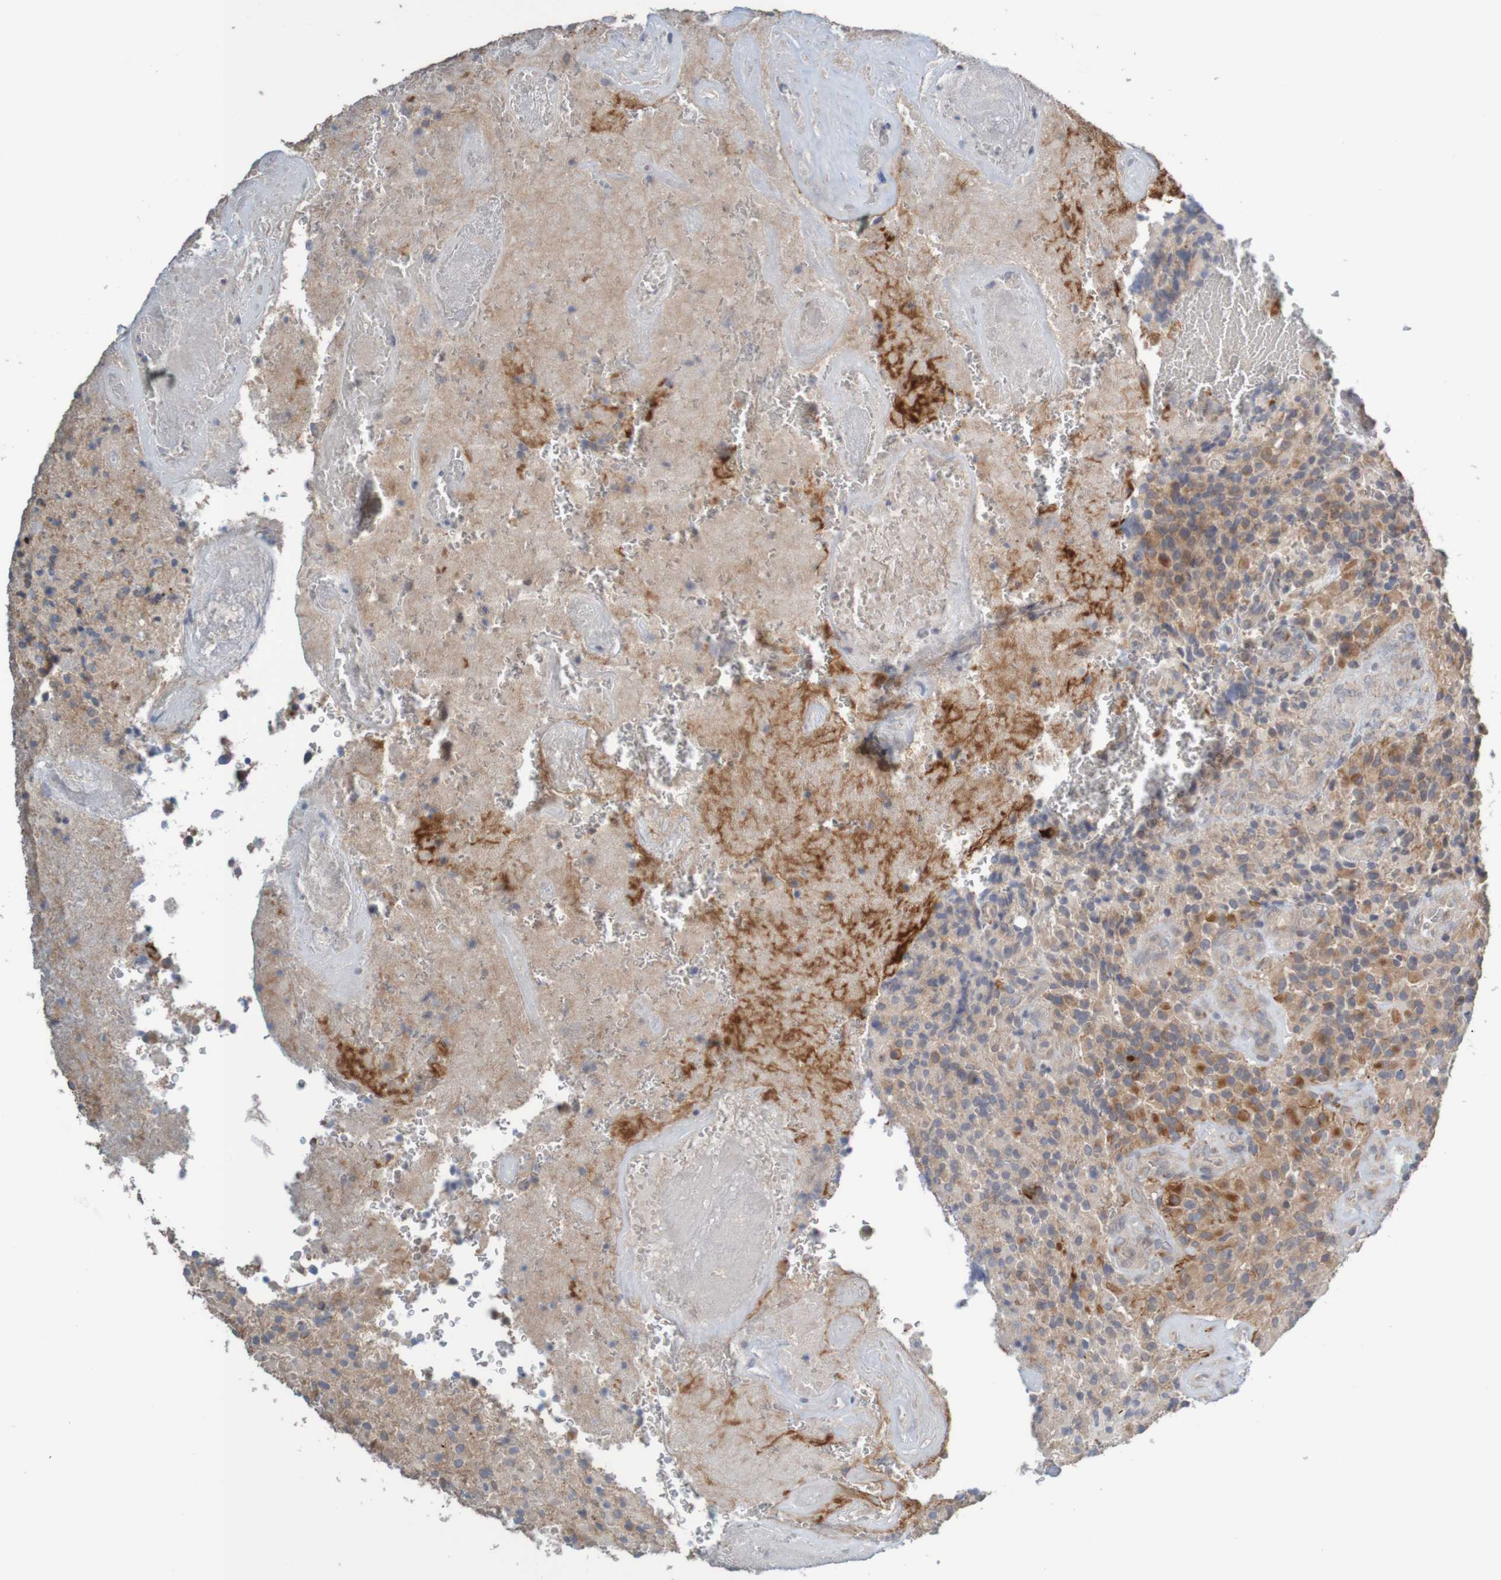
{"staining": {"intensity": "moderate", "quantity": "25%-75%", "location": "cytoplasmic/membranous"}, "tissue": "glioma", "cell_type": "Tumor cells", "image_type": "cancer", "snomed": [{"axis": "morphology", "description": "Glioma, malignant, High grade"}, {"axis": "topography", "description": "Brain"}], "caption": "Immunohistochemical staining of high-grade glioma (malignant) displays medium levels of moderate cytoplasmic/membranous protein positivity in about 25%-75% of tumor cells.", "gene": "ANKK1", "patient": {"sex": "male", "age": 71}}